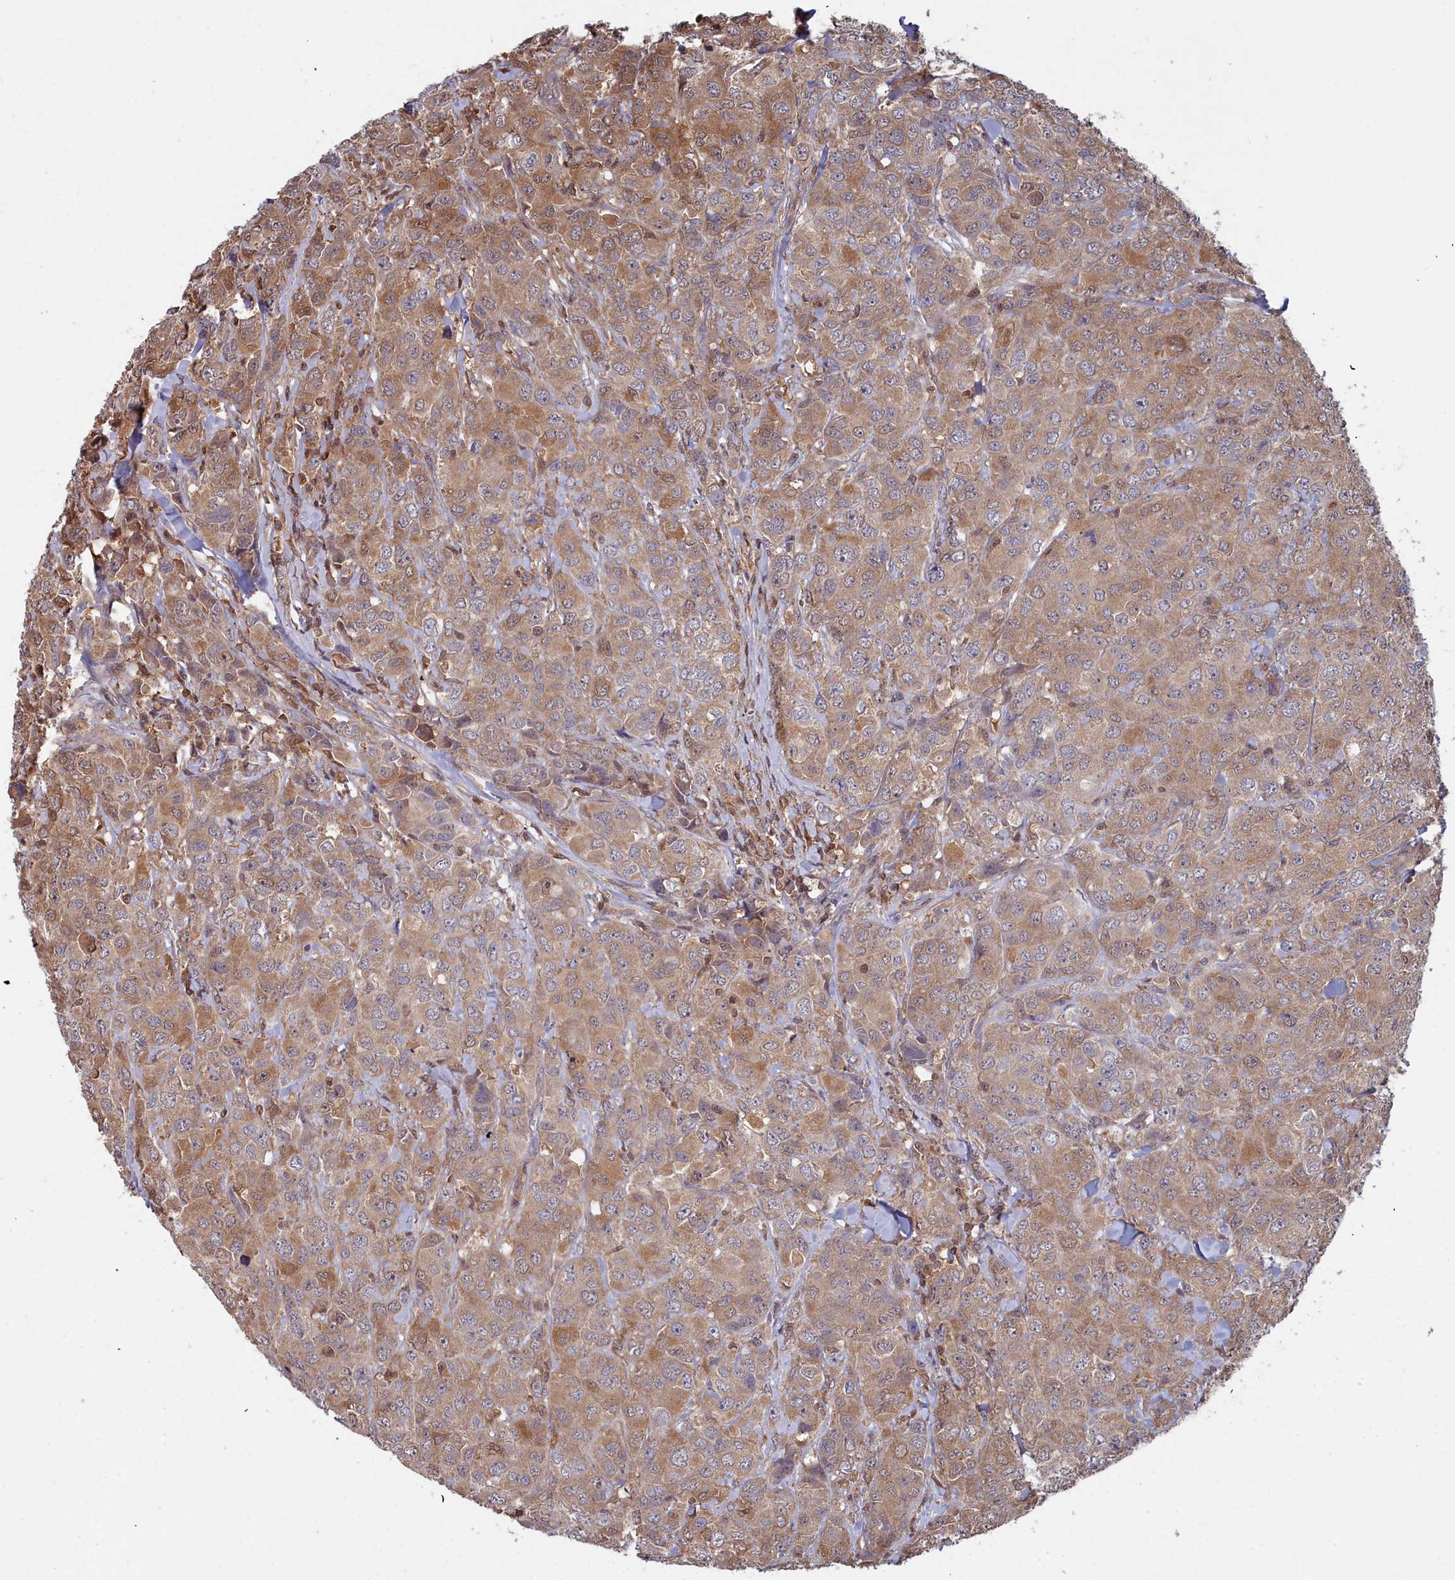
{"staining": {"intensity": "moderate", "quantity": ">75%", "location": "cytoplasmic/membranous"}, "tissue": "breast cancer", "cell_type": "Tumor cells", "image_type": "cancer", "snomed": [{"axis": "morphology", "description": "Duct carcinoma"}, {"axis": "topography", "description": "Breast"}], "caption": "Immunohistochemistry (DAB (3,3'-diaminobenzidine)) staining of human breast cancer (infiltrating ductal carcinoma) displays moderate cytoplasmic/membranous protein positivity in about >75% of tumor cells.", "gene": "GFRA2", "patient": {"sex": "female", "age": 43}}